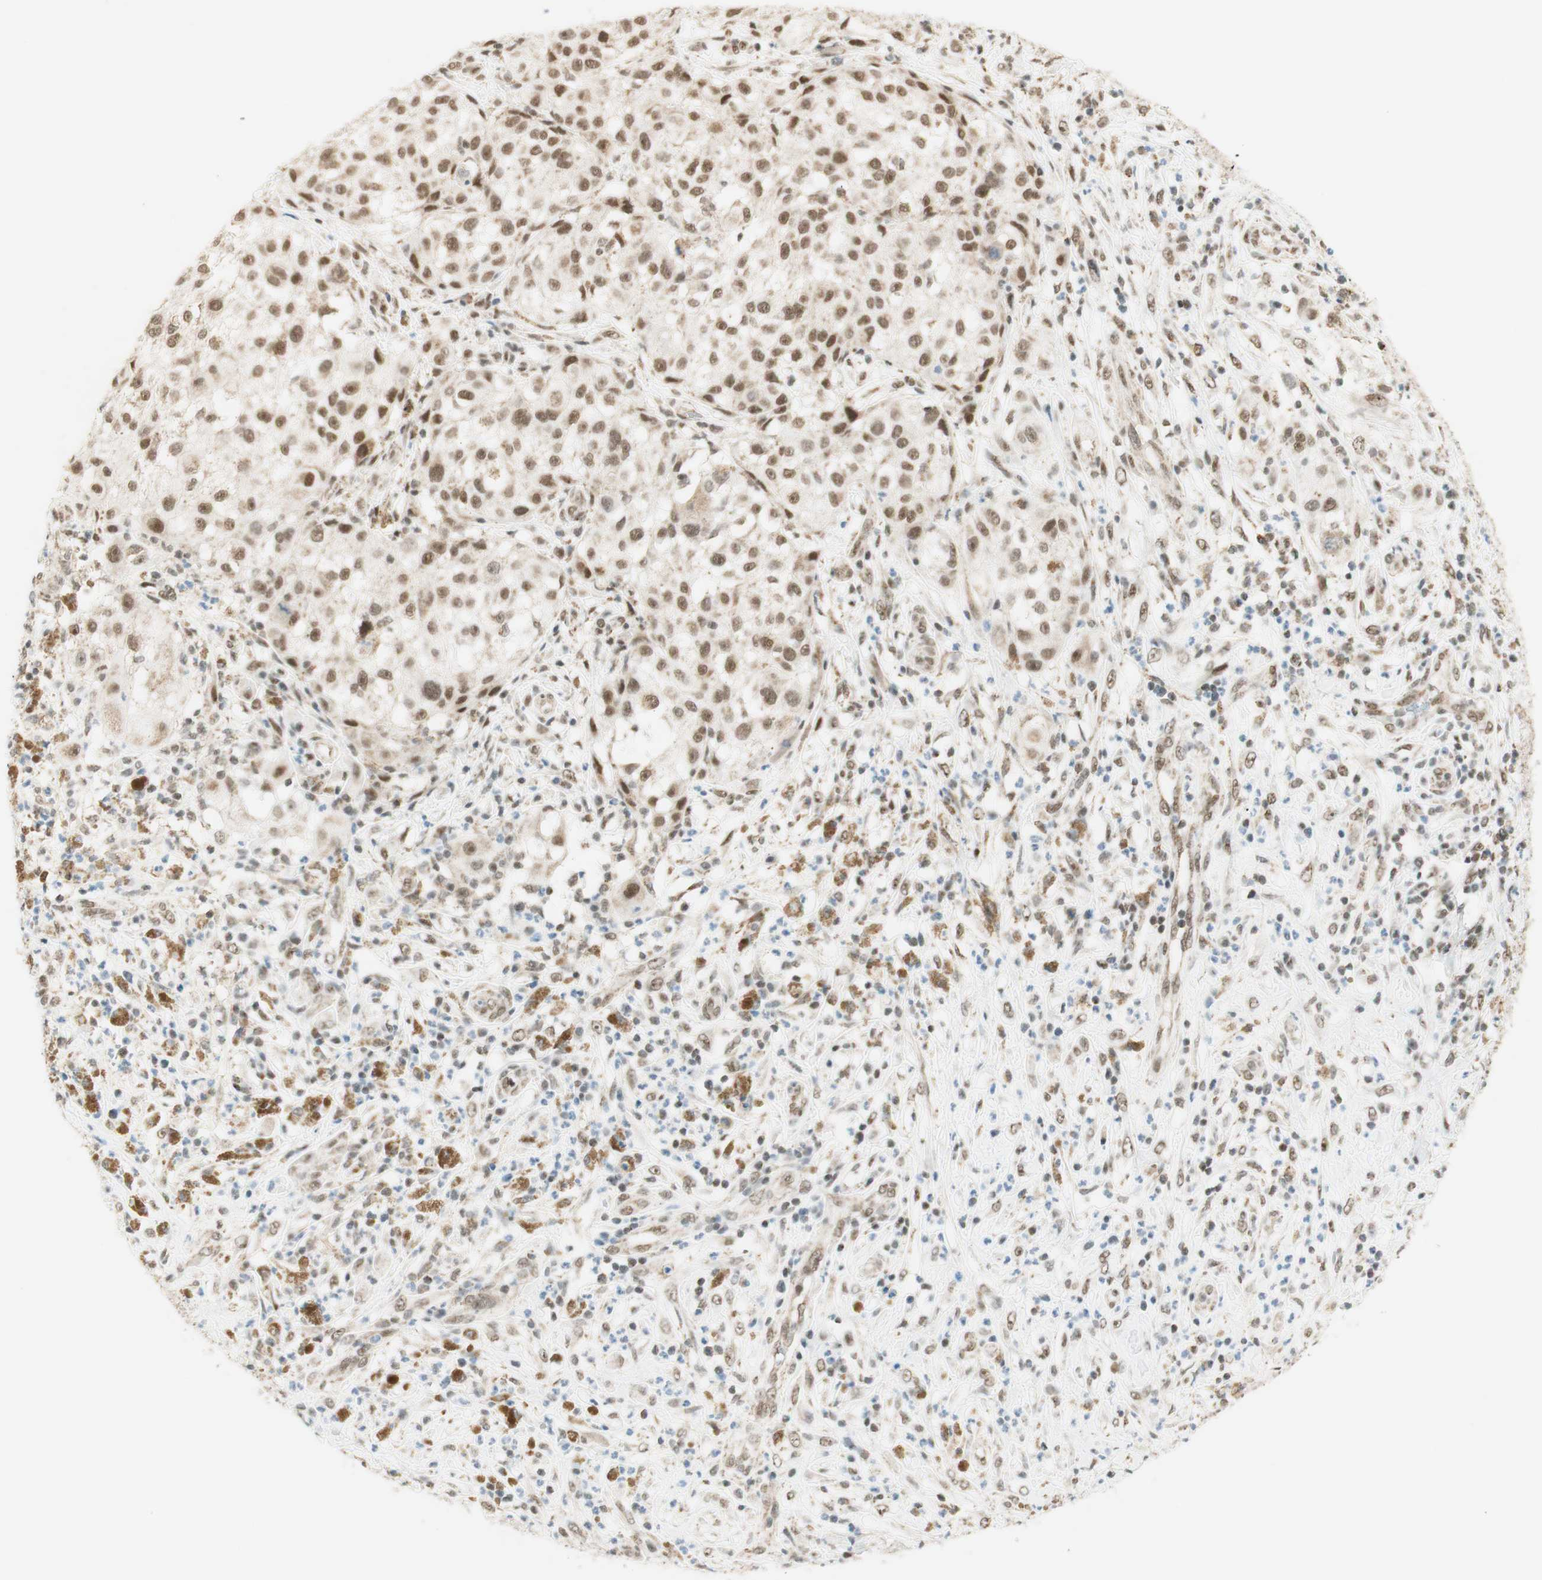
{"staining": {"intensity": "moderate", "quantity": ">75%", "location": "nuclear"}, "tissue": "melanoma", "cell_type": "Tumor cells", "image_type": "cancer", "snomed": [{"axis": "morphology", "description": "Necrosis, NOS"}, {"axis": "morphology", "description": "Malignant melanoma, NOS"}, {"axis": "topography", "description": "Skin"}], "caption": "Immunohistochemical staining of malignant melanoma reveals moderate nuclear protein expression in approximately >75% of tumor cells.", "gene": "ZNF782", "patient": {"sex": "female", "age": 87}}